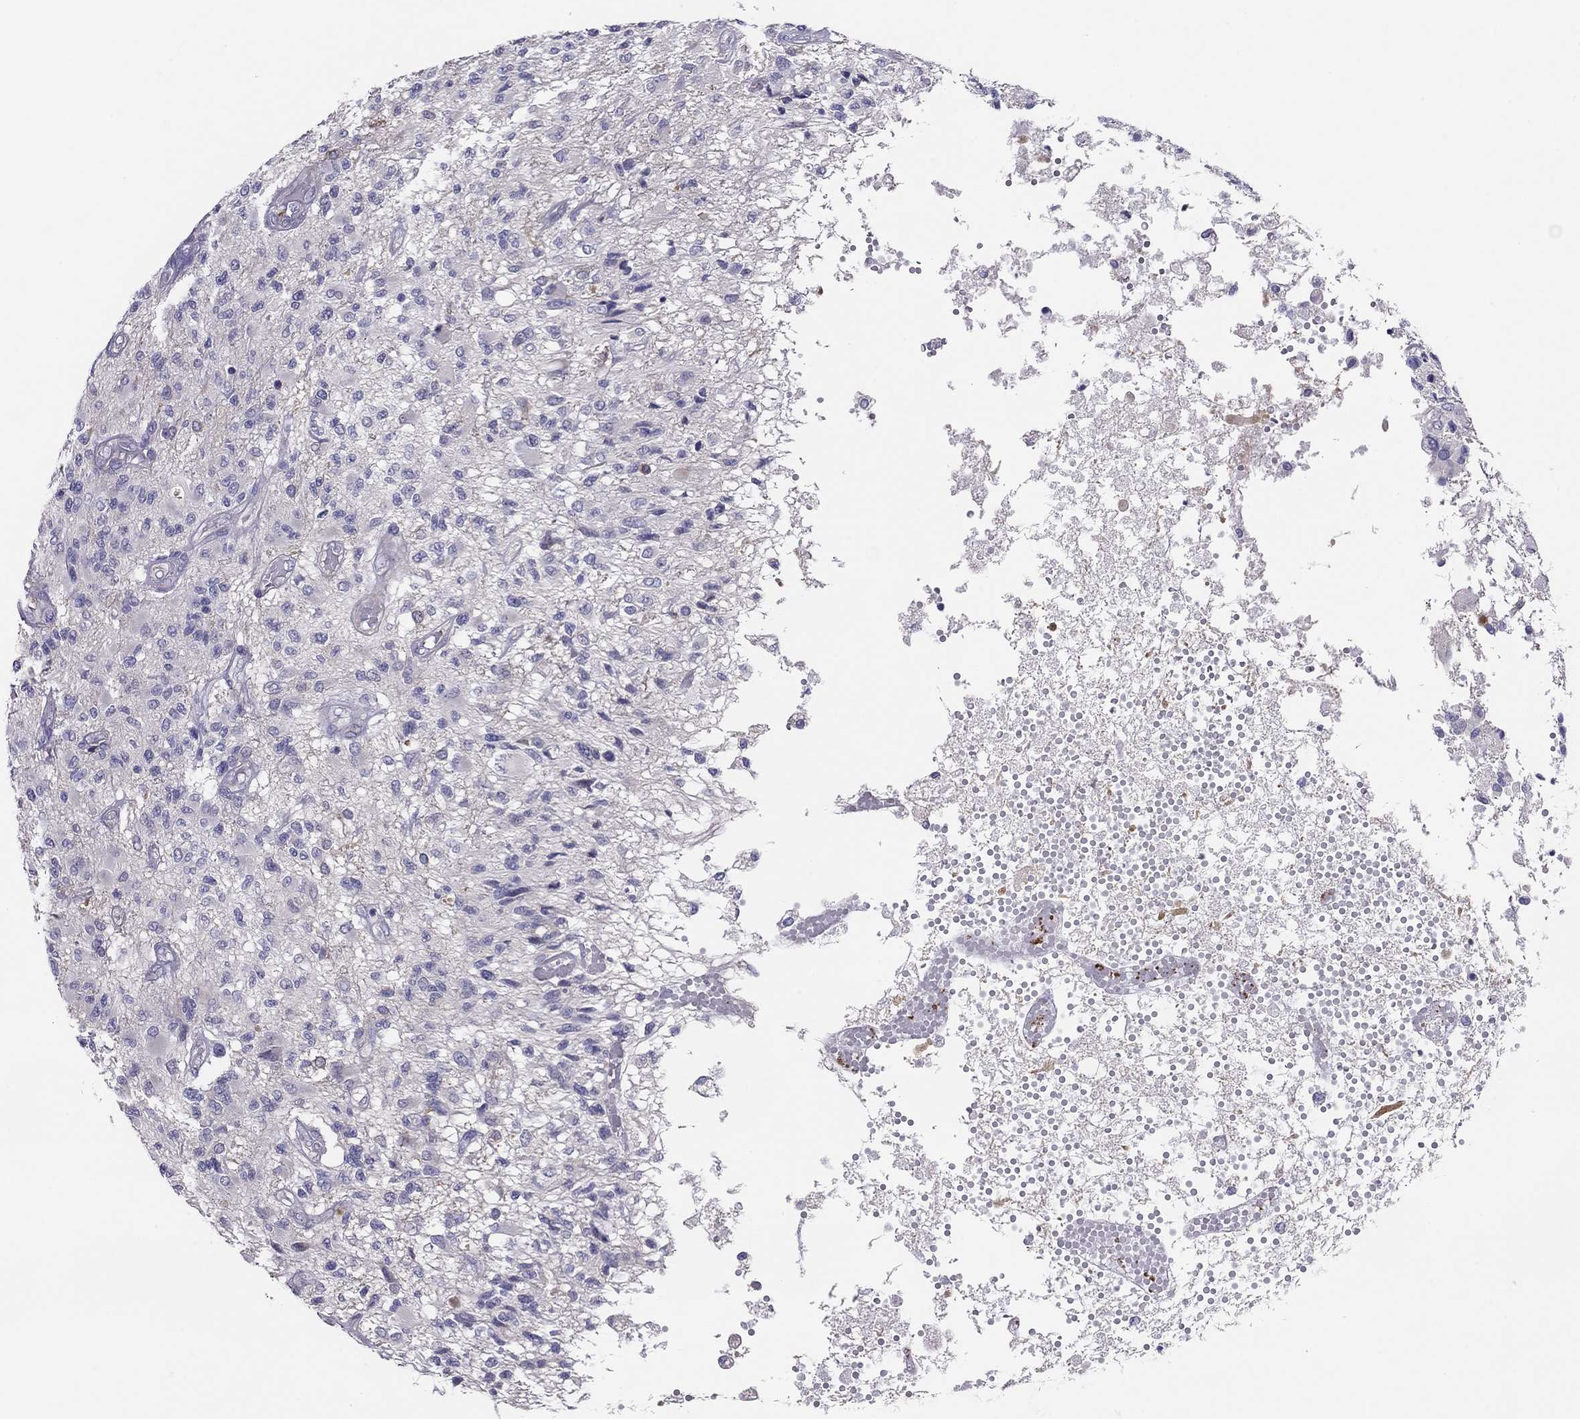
{"staining": {"intensity": "negative", "quantity": "none", "location": "none"}, "tissue": "glioma", "cell_type": "Tumor cells", "image_type": "cancer", "snomed": [{"axis": "morphology", "description": "Glioma, malignant, High grade"}, {"axis": "topography", "description": "Brain"}], "caption": "There is no significant positivity in tumor cells of high-grade glioma (malignant).", "gene": "MGAT4C", "patient": {"sex": "female", "age": 63}}